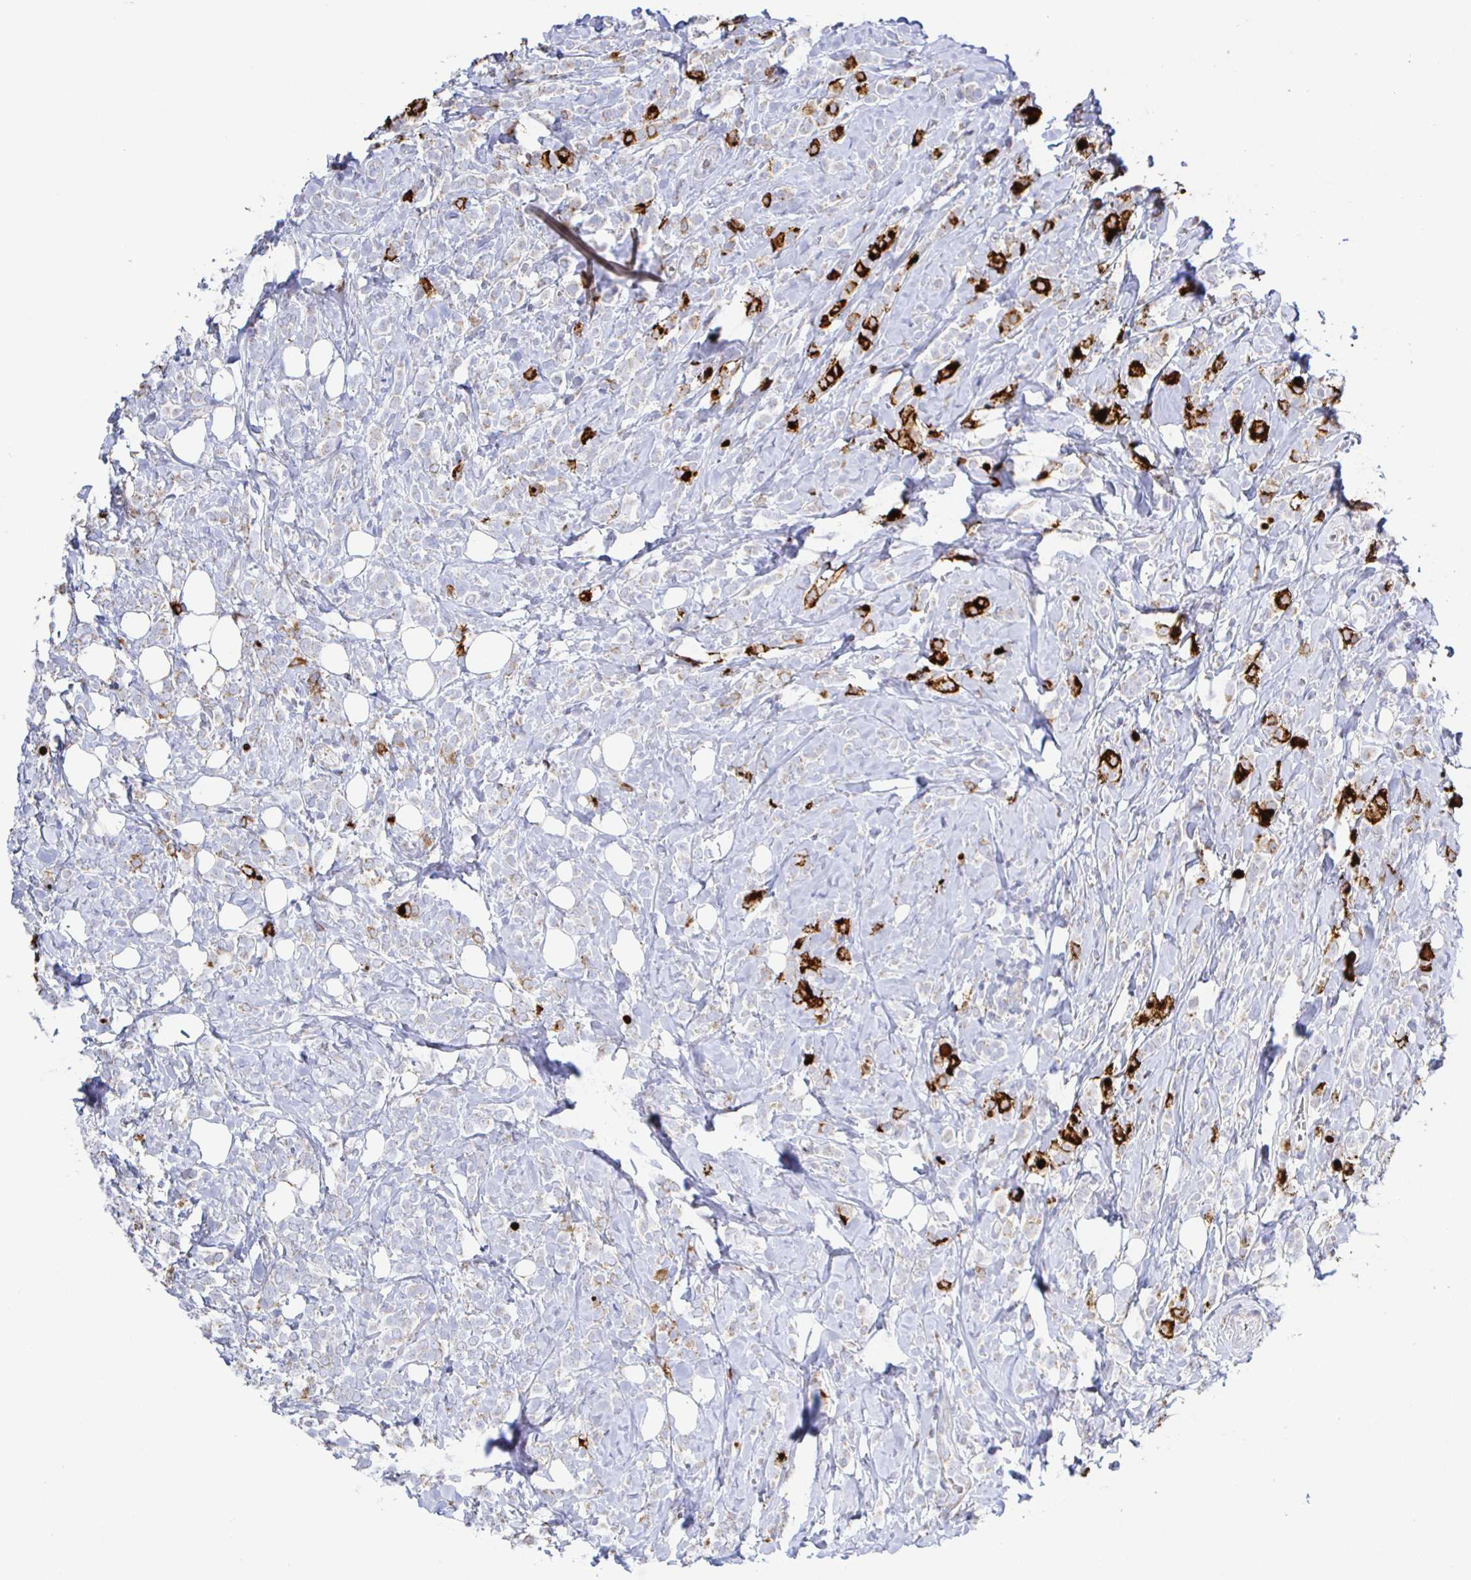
{"staining": {"intensity": "strong", "quantity": "<25%", "location": "cytoplasmic/membranous"}, "tissue": "breast cancer", "cell_type": "Tumor cells", "image_type": "cancer", "snomed": [{"axis": "morphology", "description": "Lobular carcinoma"}, {"axis": "topography", "description": "Breast"}], "caption": "Brown immunohistochemical staining in human breast cancer demonstrates strong cytoplasmic/membranous positivity in about <25% of tumor cells.", "gene": "SYNGR4", "patient": {"sex": "female", "age": 49}}